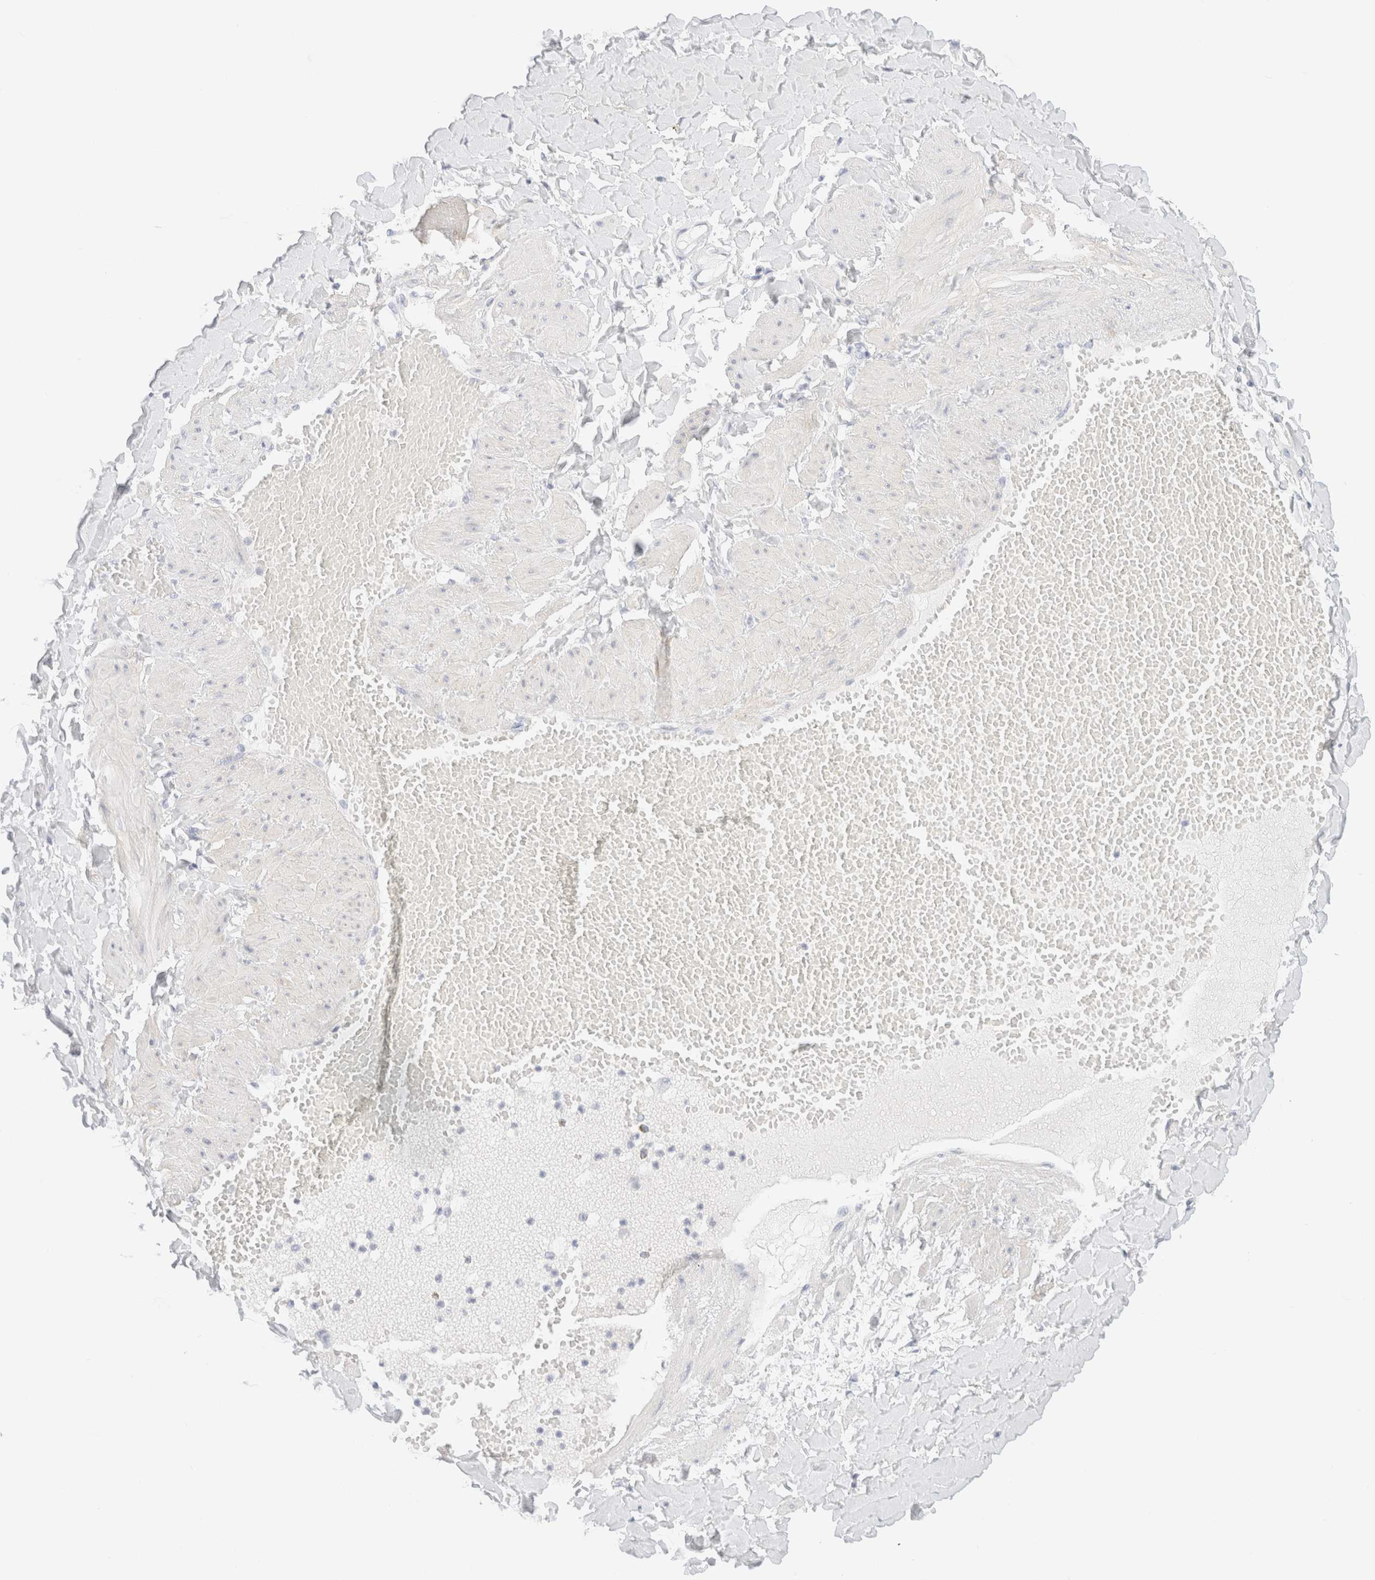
{"staining": {"intensity": "negative", "quantity": "none", "location": "none"}, "tissue": "adipose tissue", "cell_type": "Adipocytes", "image_type": "normal", "snomed": [{"axis": "morphology", "description": "Normal tissue, NOS"}, {"axis": "topography", "description": "Adipose tissue"}, {"axis": "topography", "description": "Vascular tissue"}, {"axis": "topography", "description": "Peripheral nerve tissue"}], "caption": "The image demonstrates no significant positivity in adipocytes of adipose tissue.", "gene": "DPYS", "patient": {"sex": "male", "age": 25}}